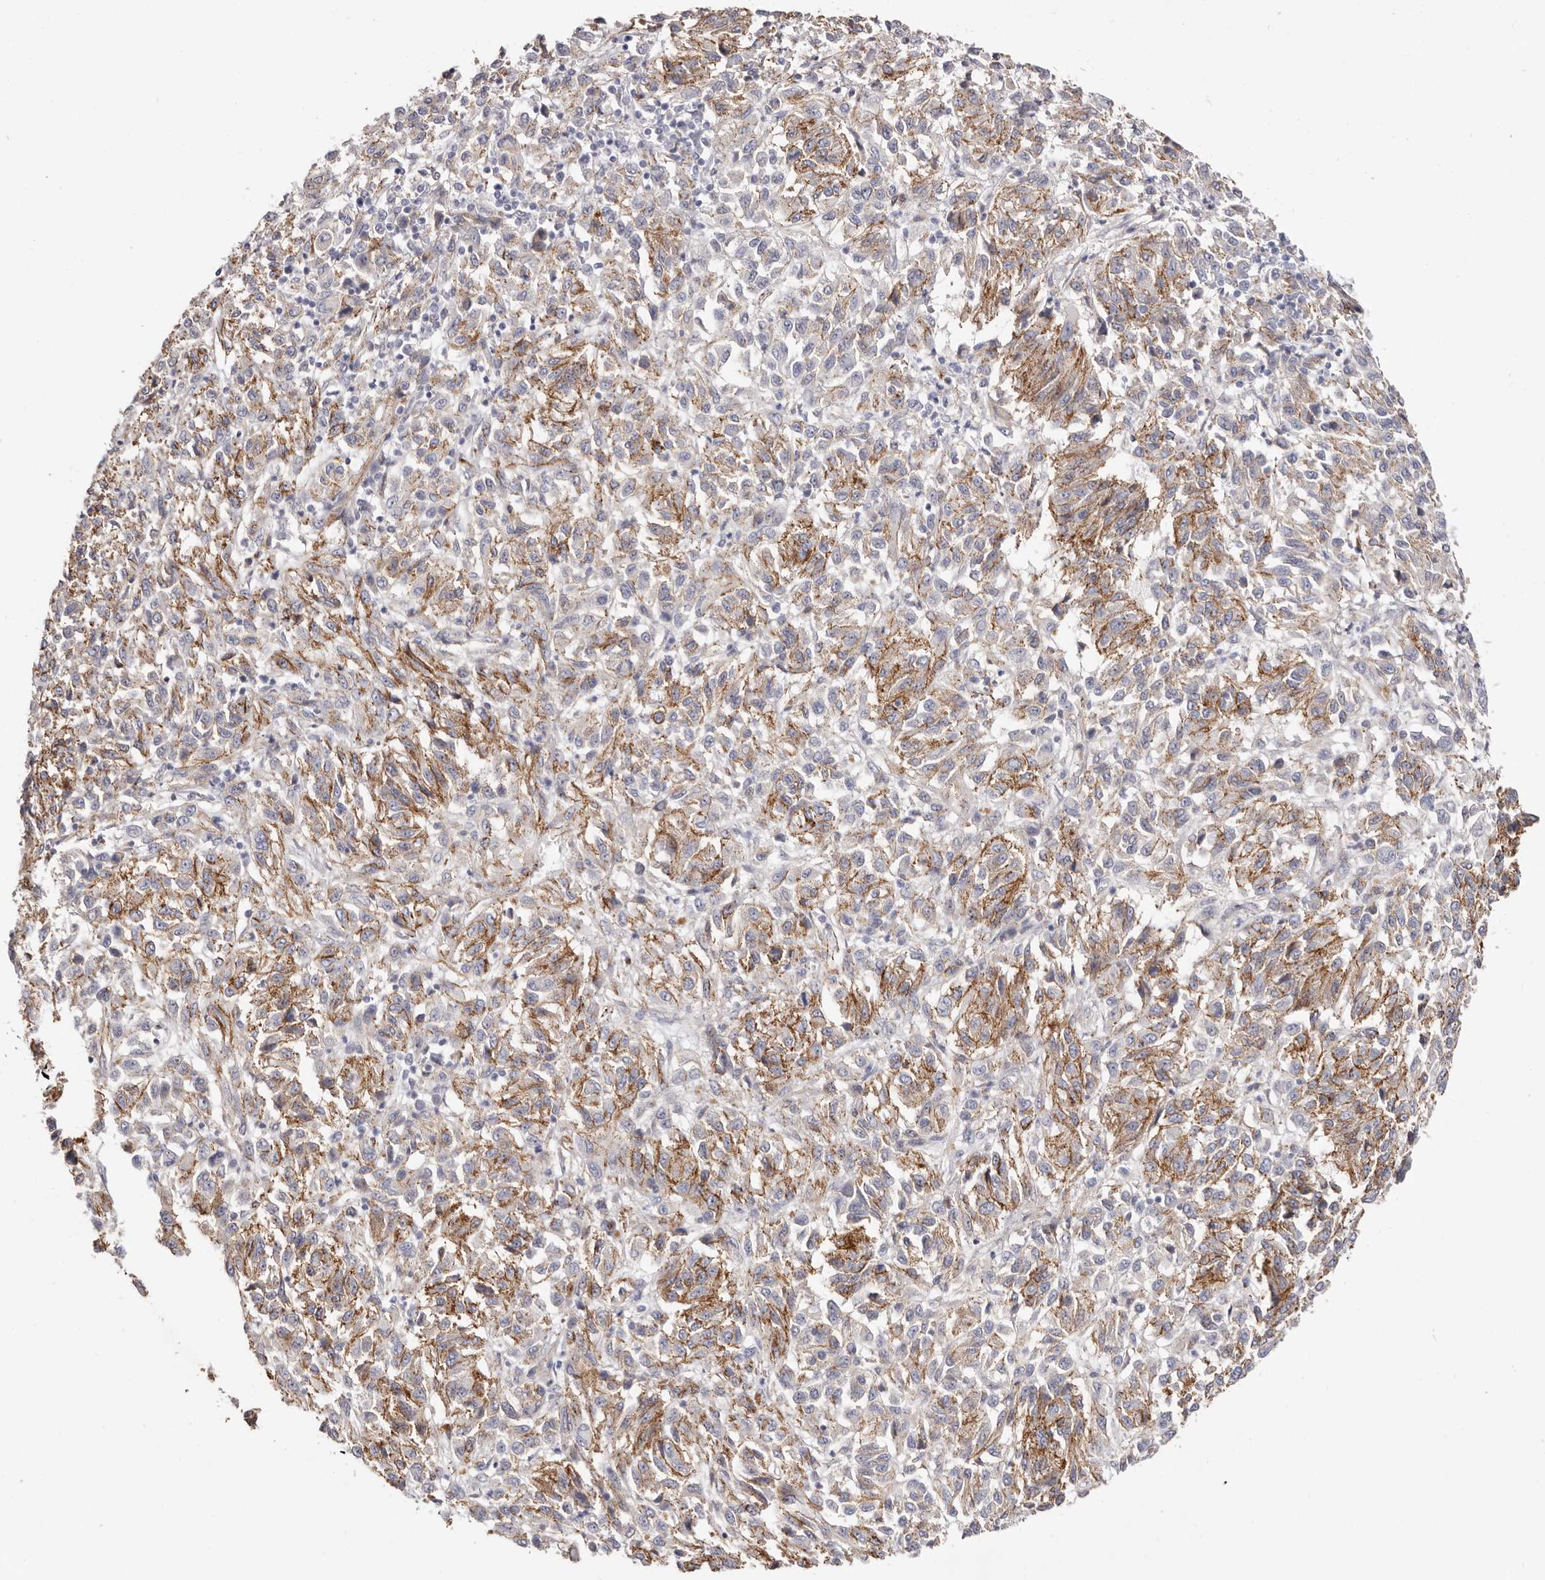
{"staining": {"intensity": "strong", "quantity": ">75%", "location": "cytoplasmic/membranous"}, "tissue": "melanoma", "cell_type": "Tumor cells", "image_type": "cancer", "snomed": [{"axis": "morphology", "description": "Malignant melanoma, Metastatic site"}, {"axis": "topography", "description": "Lung"}], "caption": "About >75% of tumor cells in human malignant melanoma (metastatic site) exhibit strong cytoplasmic/membranous protein positivity as visualized by brown immunohistochemical staining.", "gene": "CTNNB1", "patient": {"sex": "male", "age": 64}}